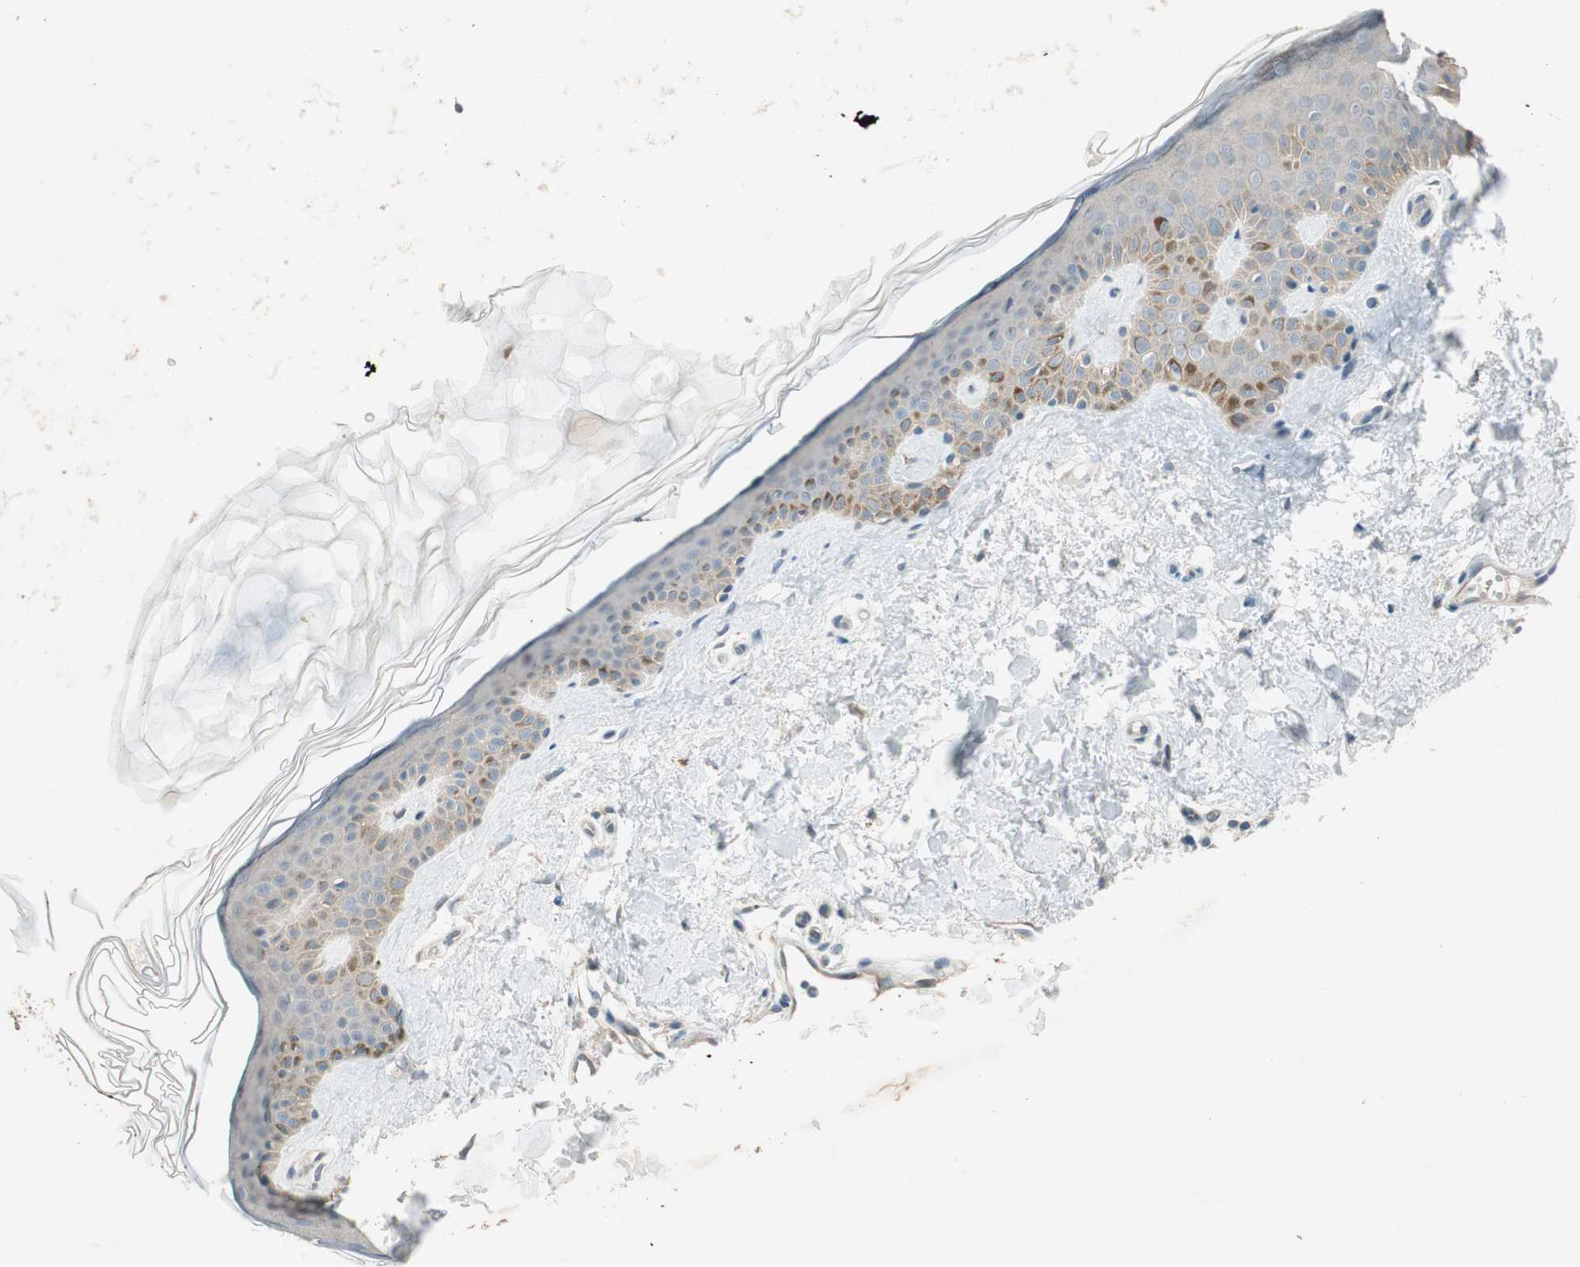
{"staining": {"intensity": "moderate", "quantity": ">75%", "location": "cytoplasmic/membranous"}, "tissue": "skin", "cell_type": "Fibroblasts", "image_type": "normal", "snomed": [{"axis": "morphology", "description": "Normal tissue, NOS"}, {"axis": "topography", "description": "Skin"}], "caption": "Immunohistochemistry (IHC) staining of benign skin, which exhibits medium levels of moderate cytoplasmic/membranous staining in about >75% of fibroblasts indicating moderate cytoplasmic/membranous protein positivity. The staining was performed using DAB (3,3'-diaminobenzidine) (brown) for protein detection and nuclei were counterstained in hematoxylin (blue).", "gene": "NCLN", "patient": {"sex": "male", "age": 67}}